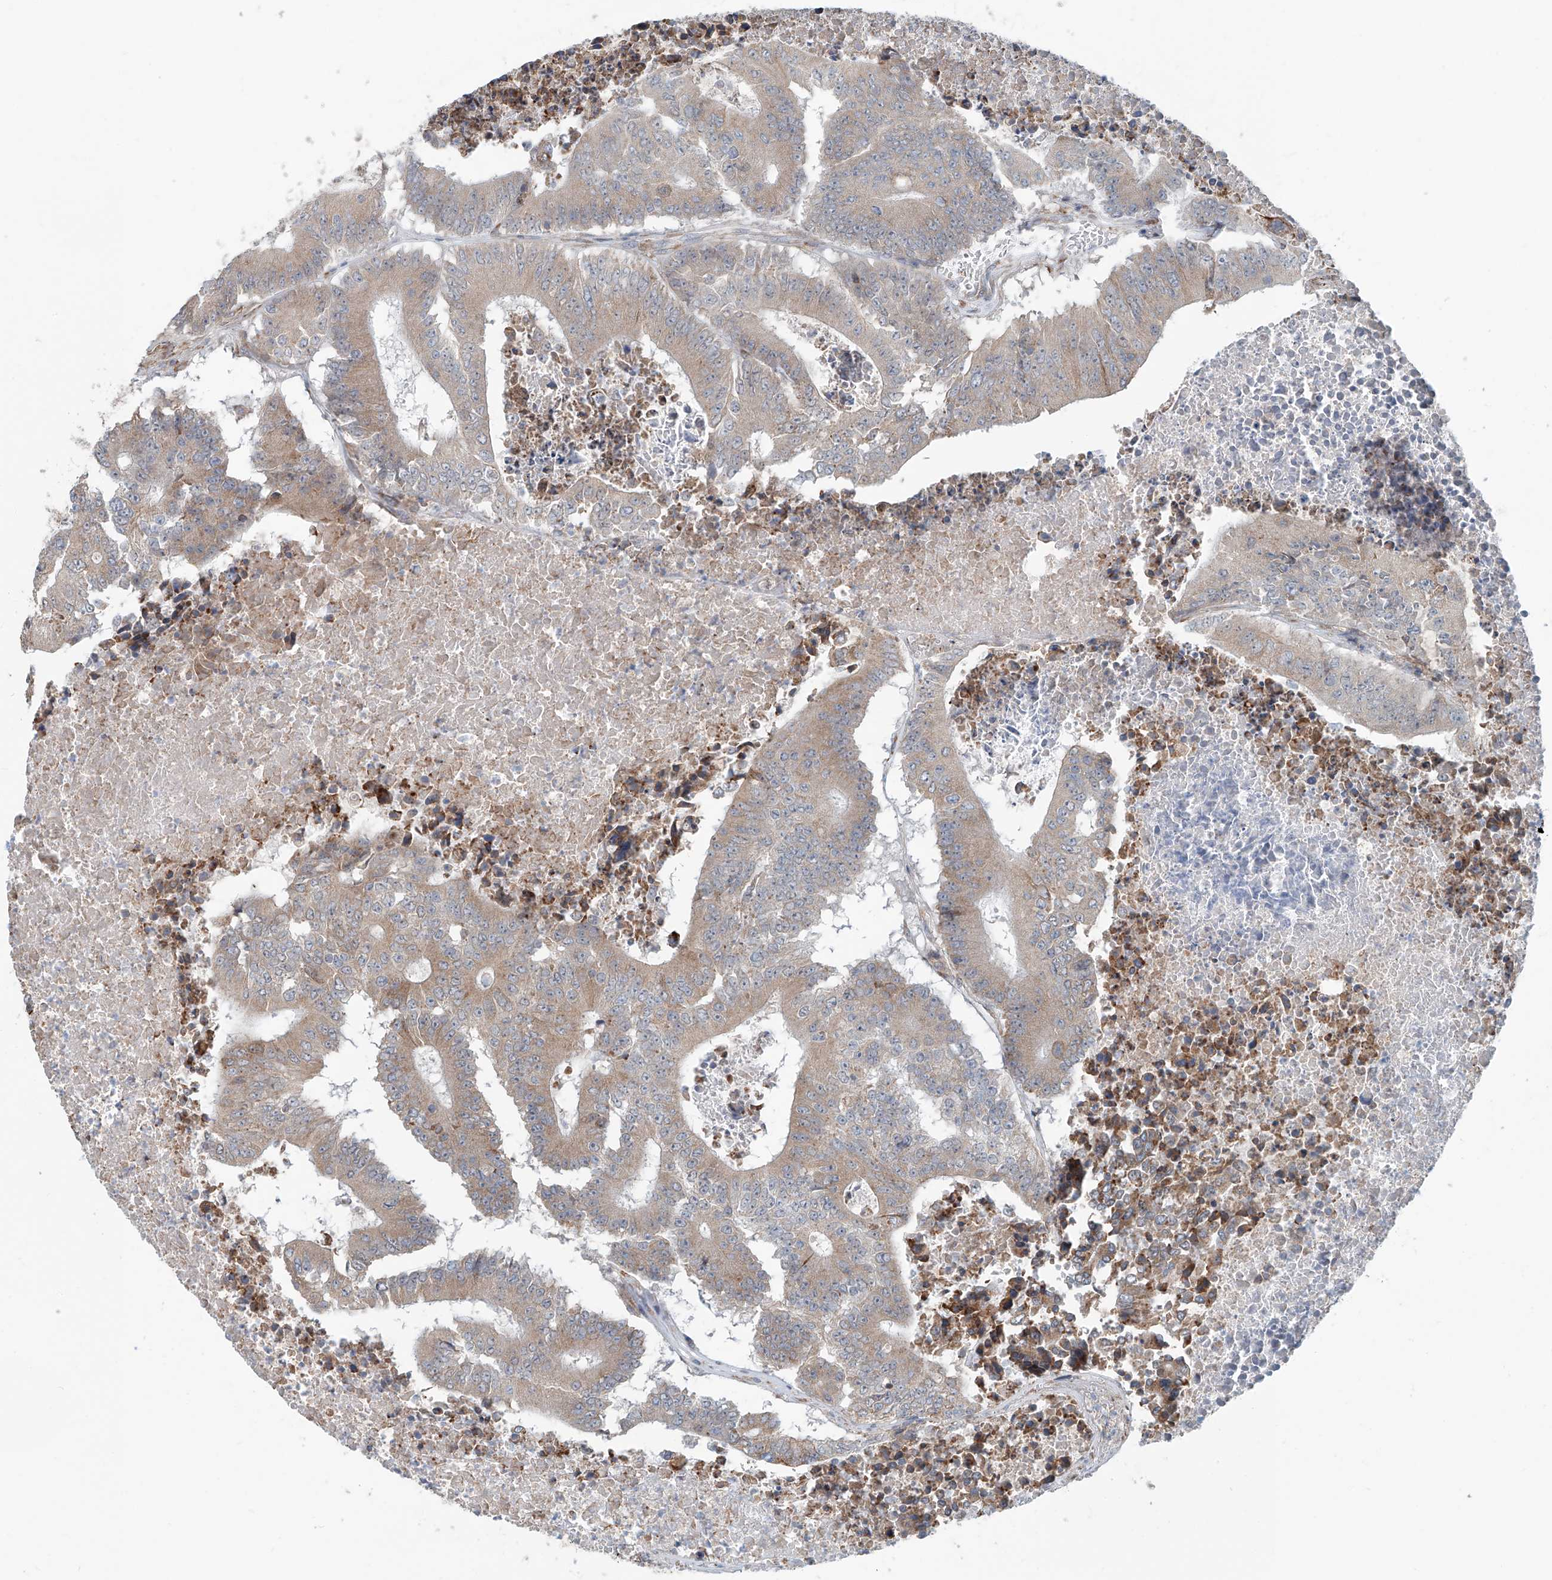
{"staining": {"intensity": "weak", "quantity": ">75%", "location": "cytoplasmic/membranous"}, "tissue": "colorectal cancer", "cell_type": "Tumor cells", "image_type": "cancer", "snomed": [{"axis": "morphology", "description": "Adenocarcinoma, NOS"}, {"axis": "topography", "description": "Colon"}], "caption": "Weak cytoplasmic/membranous protein staining is identified in approximately >75% of tumor cells in colorectal adenocarcinoma.", "gene": "KCNK10", "patient": {"sex": "male", "age": 87}}